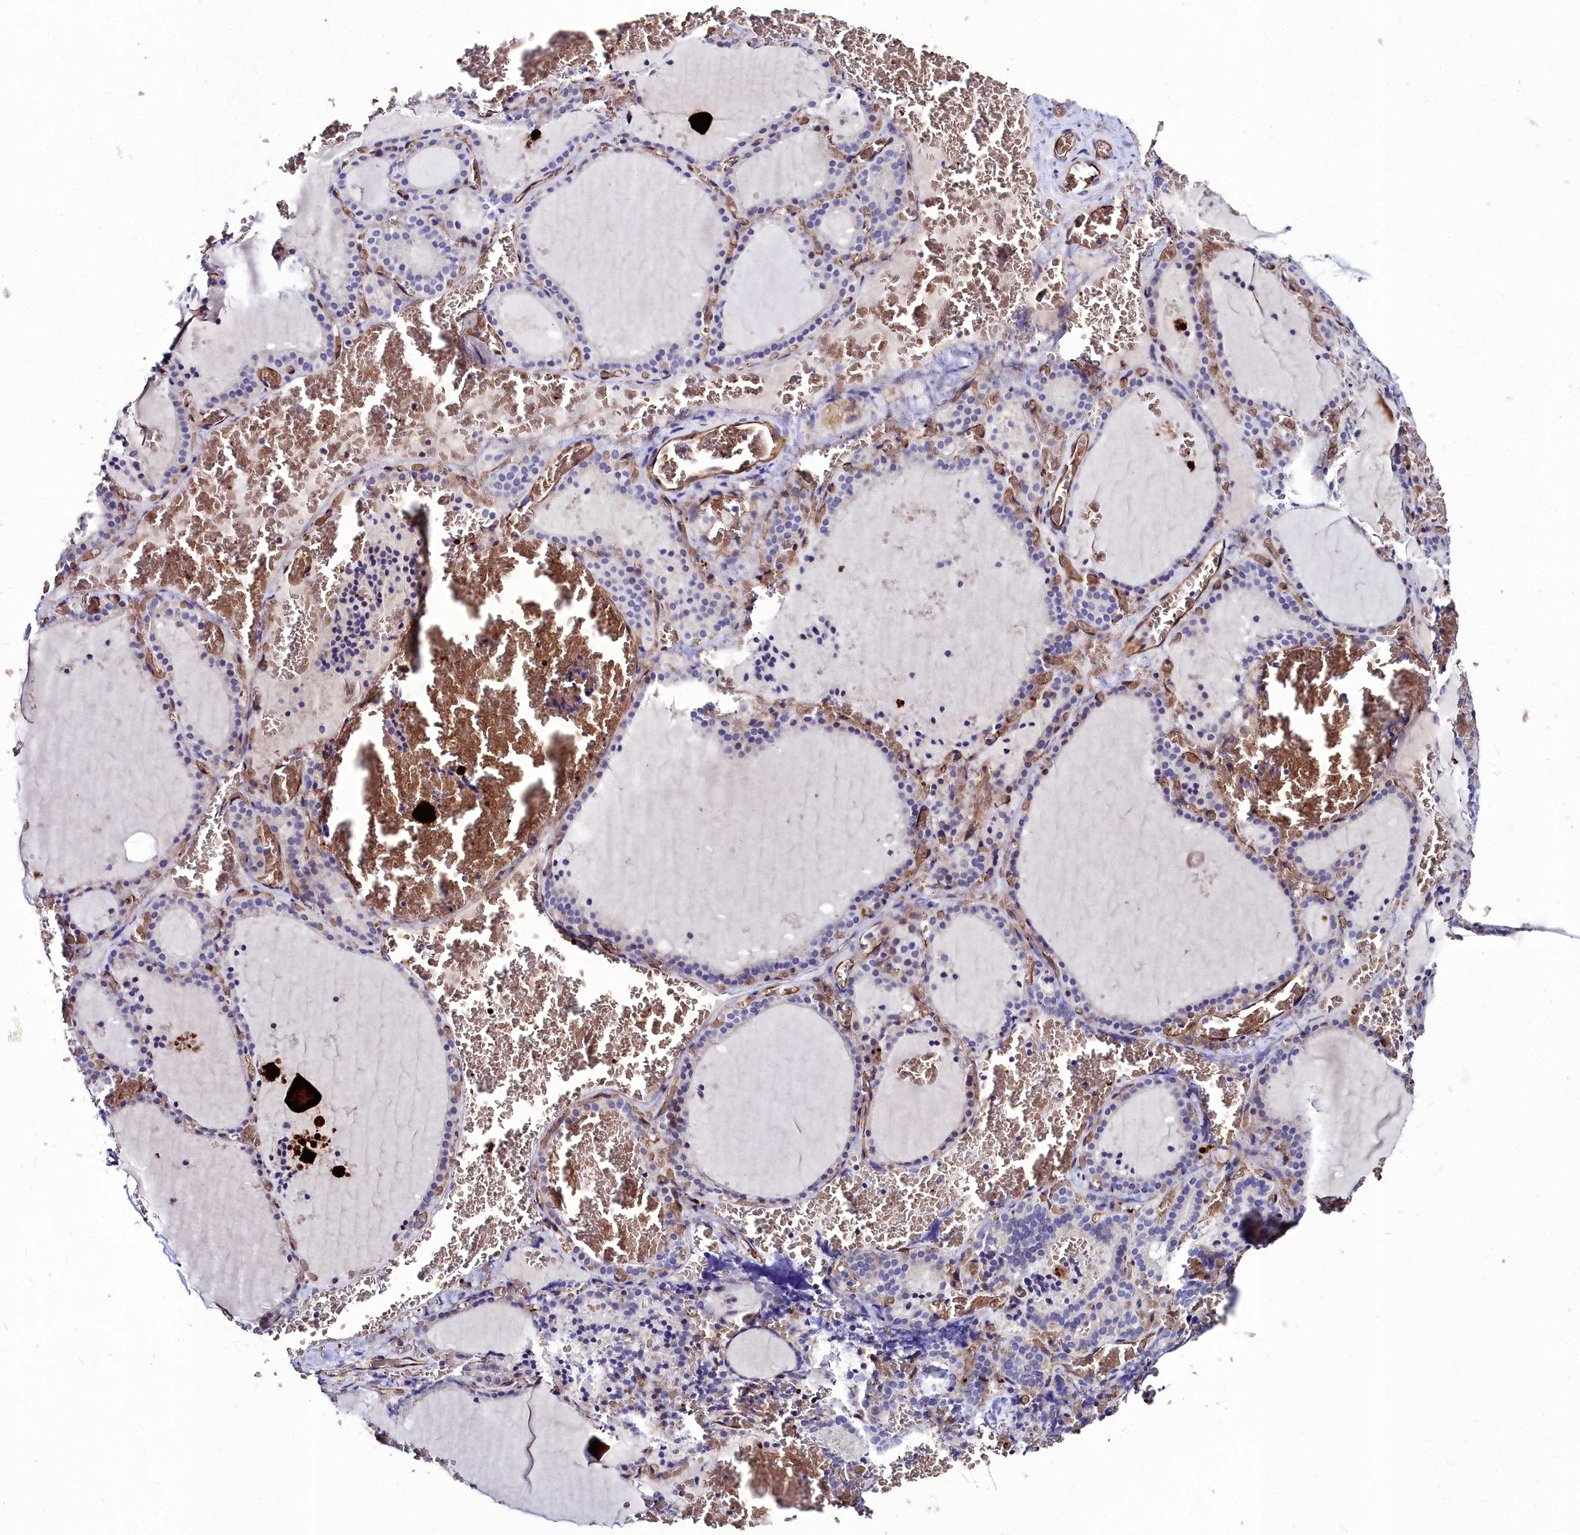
{"staining": {"intensity": "weak", "quantity": "<25%", "location": "cytoplasmic/membranous"}, "tissue": "thyroid gland", "cell_type": "Glandular cells", "image_type": "normal", "snomed": [{"axis": "morphology", "description": "Normal tissue, NOS"}, {"axis": "topography", "description": "Thyroid gland"}], "caption": "The IHC micrograph has no significant staining in glandular cells of thyroid gland. (Stains: DAB (3,3'-diaminobenzidine) immunohistochemistry (IHC) with hematoxylin counter stain, Microscopy: brightfield microscopy at high magnification).", "gene": "CYP4F11", "patient": {"sex": "female", "age": 39}}